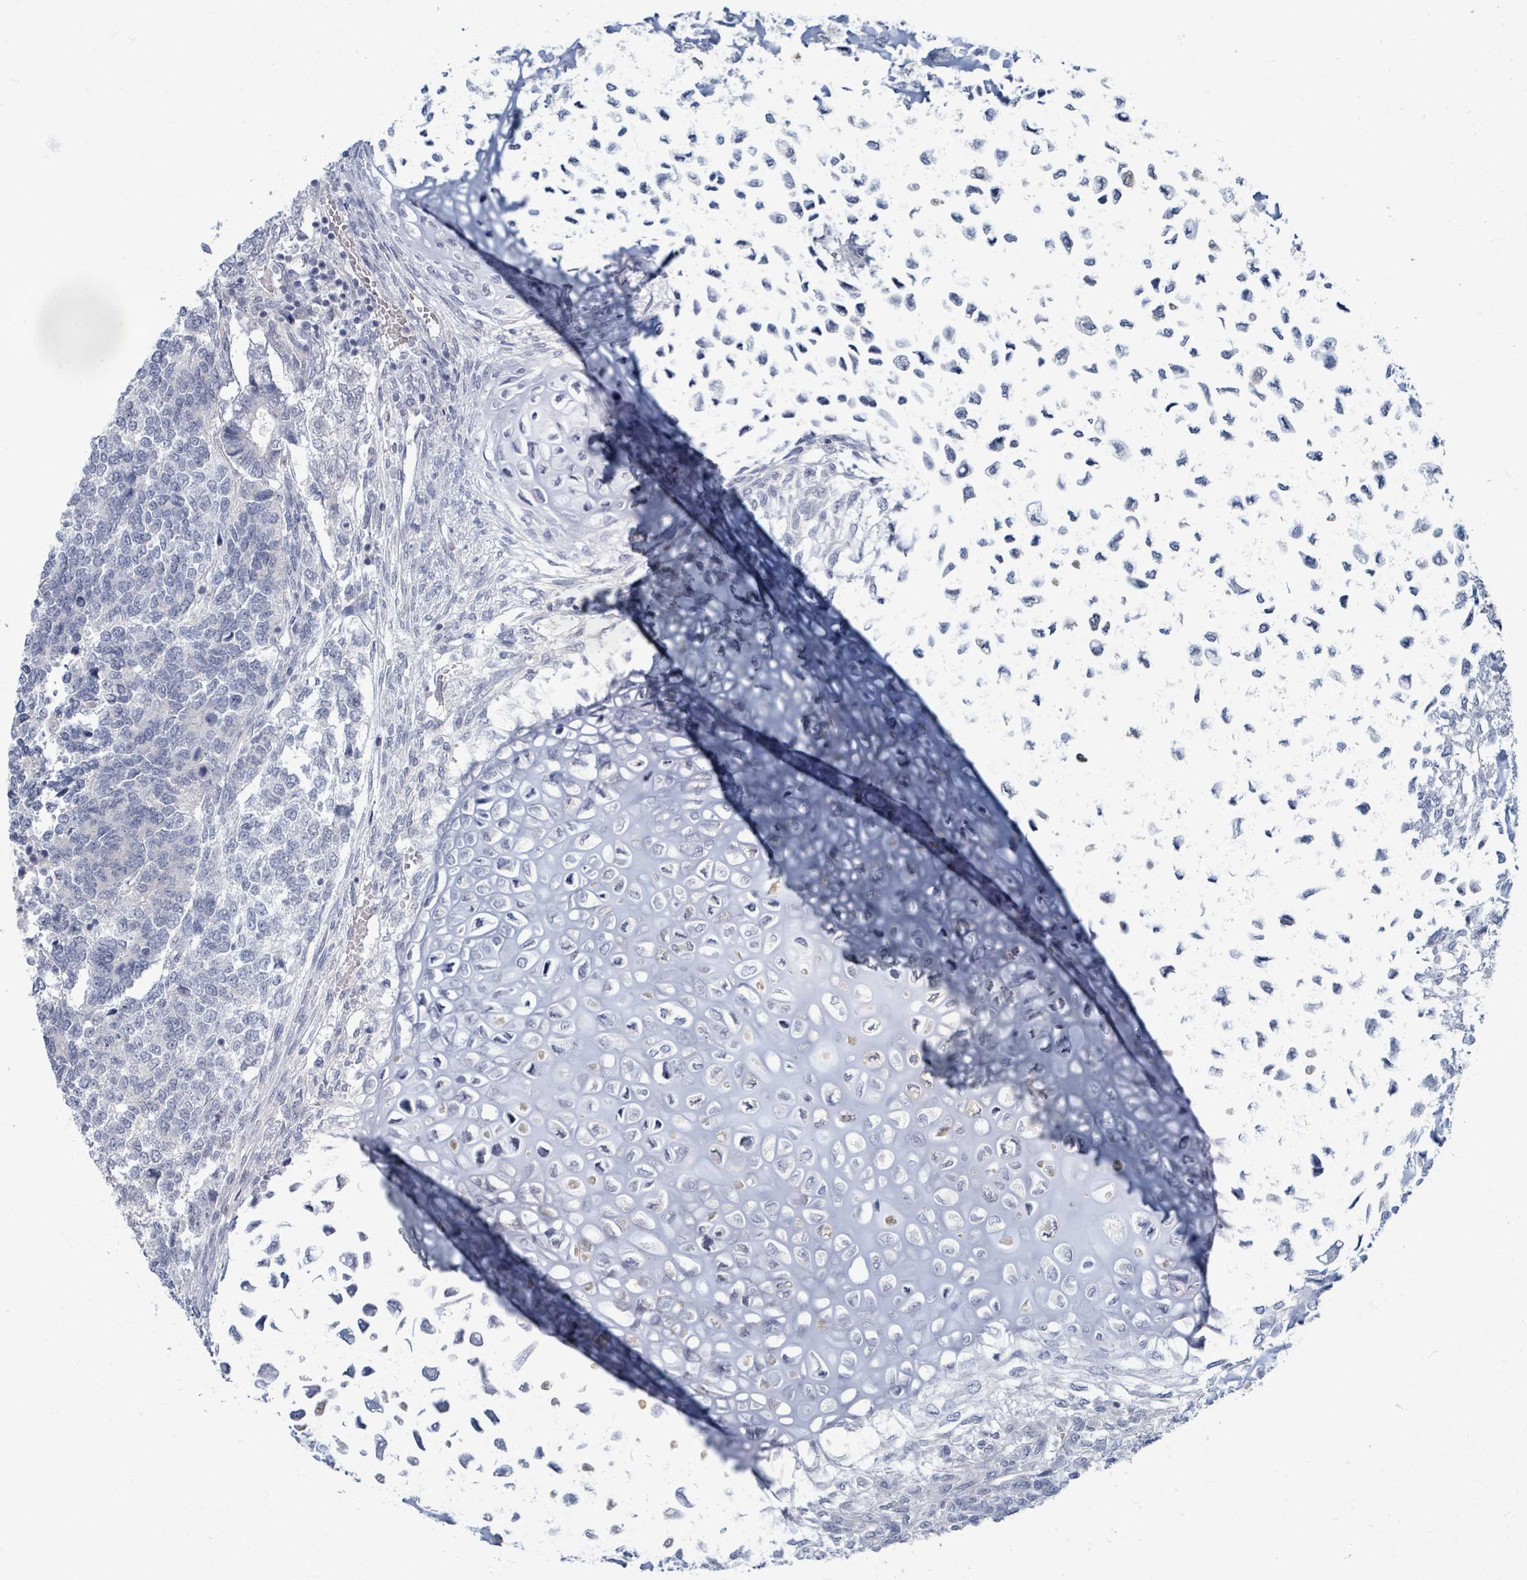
{"staining": {"intensity": "negative", "quantity": "none", "location": "none"}, "tissue": "testis cancer", "cell_type": "Tumor cells", "image_type": "cancer", "snomed": [{"axis": "morphology", "description": "Carcinoma, Embryonal, NOS"}, {"axis": "topography", "description": "Testis"}], "caption": "The image displays no significant expression in tumor cells of embryonal carcinoma (testis).", "gene": "WNT11", "patient": {"sex": "male", "age": 23}}